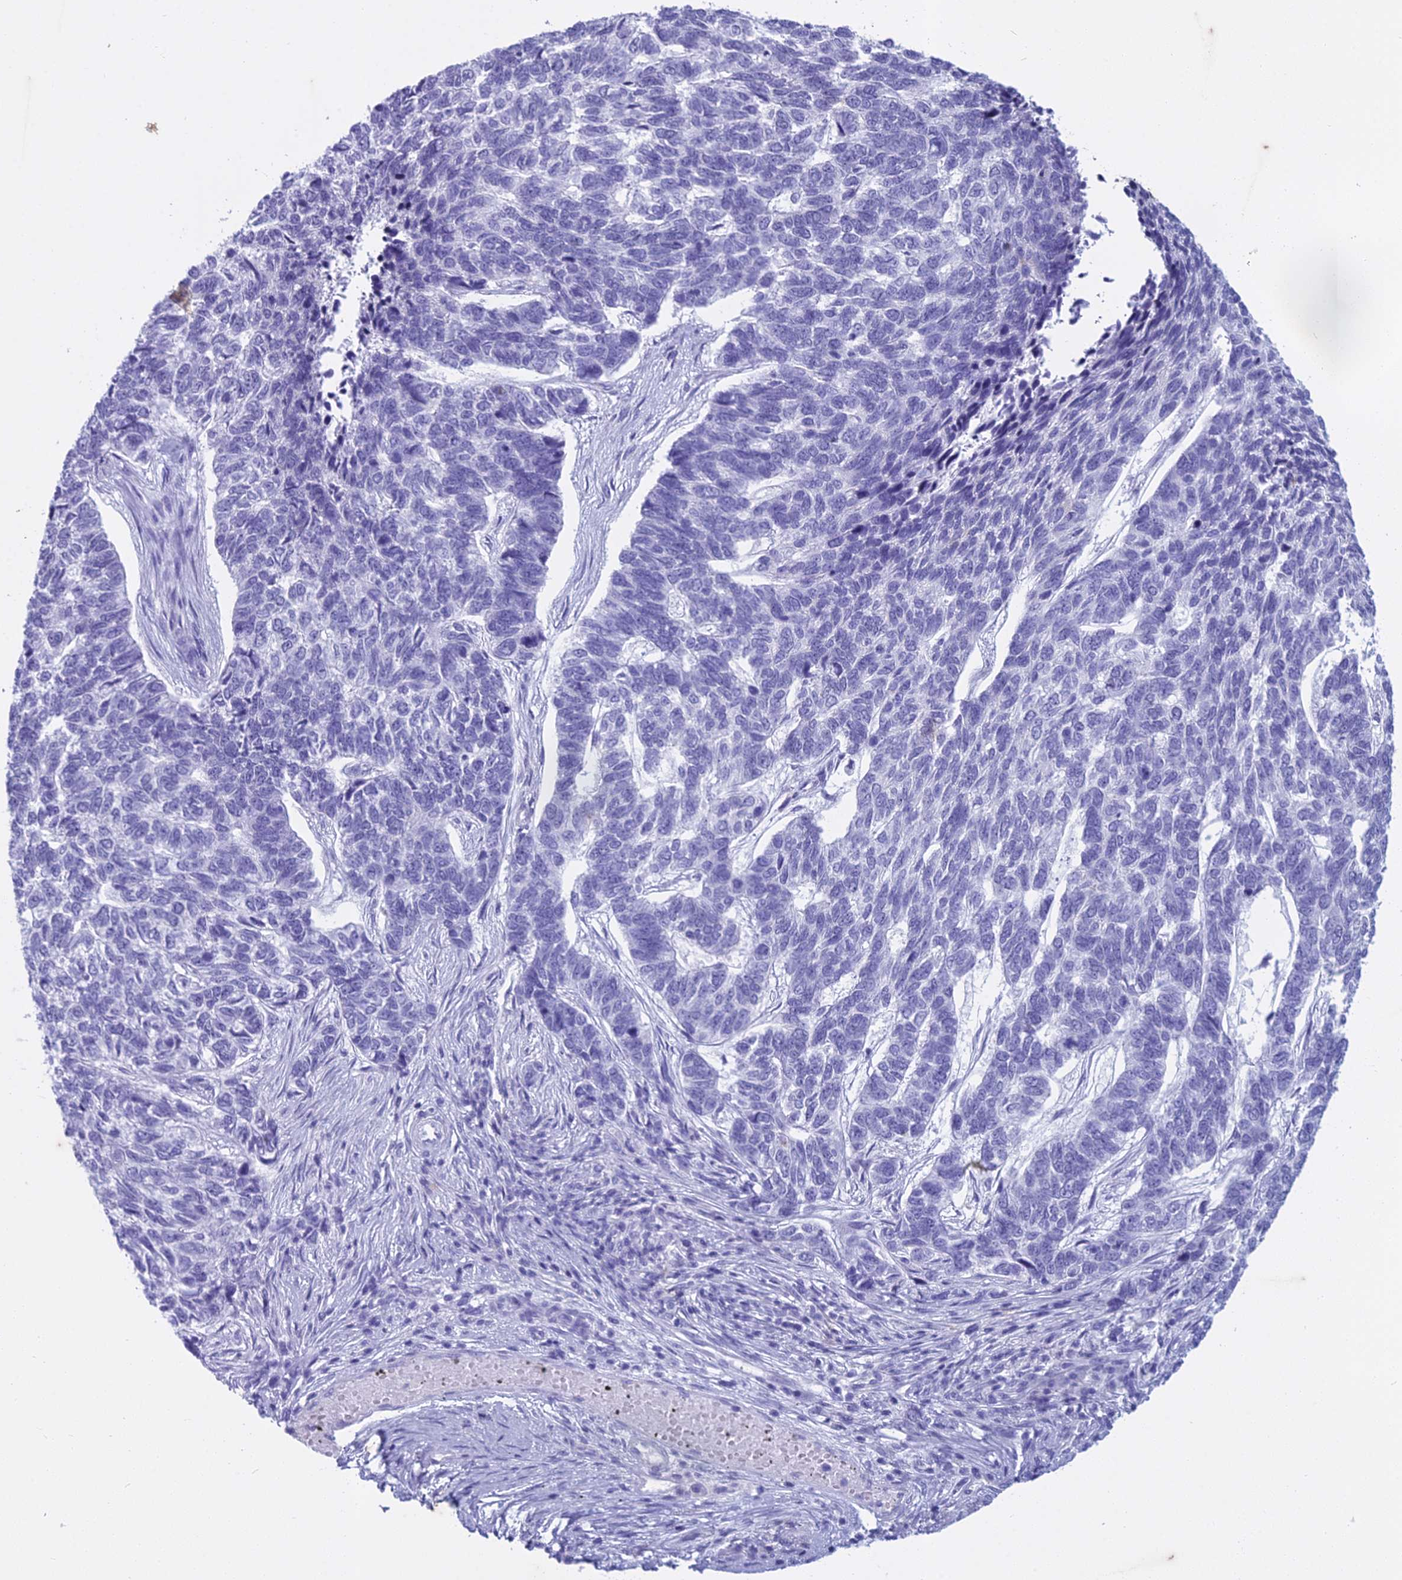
{"staining": {"intensity": "negative", "quantity": "none", "location": "none"}, "tissue": "skin cancer", "cell_type": "Tumor cells", "image_type": "cancer", "snomed": [{"axis": "morphology", "description": "Basal cell carcinoma"}, {"axis": "topography", "description": "Skin"}], "caption": "Immunohistochemistry photomicrograph of neoplastic tissue: skin cancer stained with DAB (3,3'-diaminobenzidine) shows no significant protein staining in tumor cells.", "gene": "HMGB4", "patient": {"sex": "female", "age": 65}}